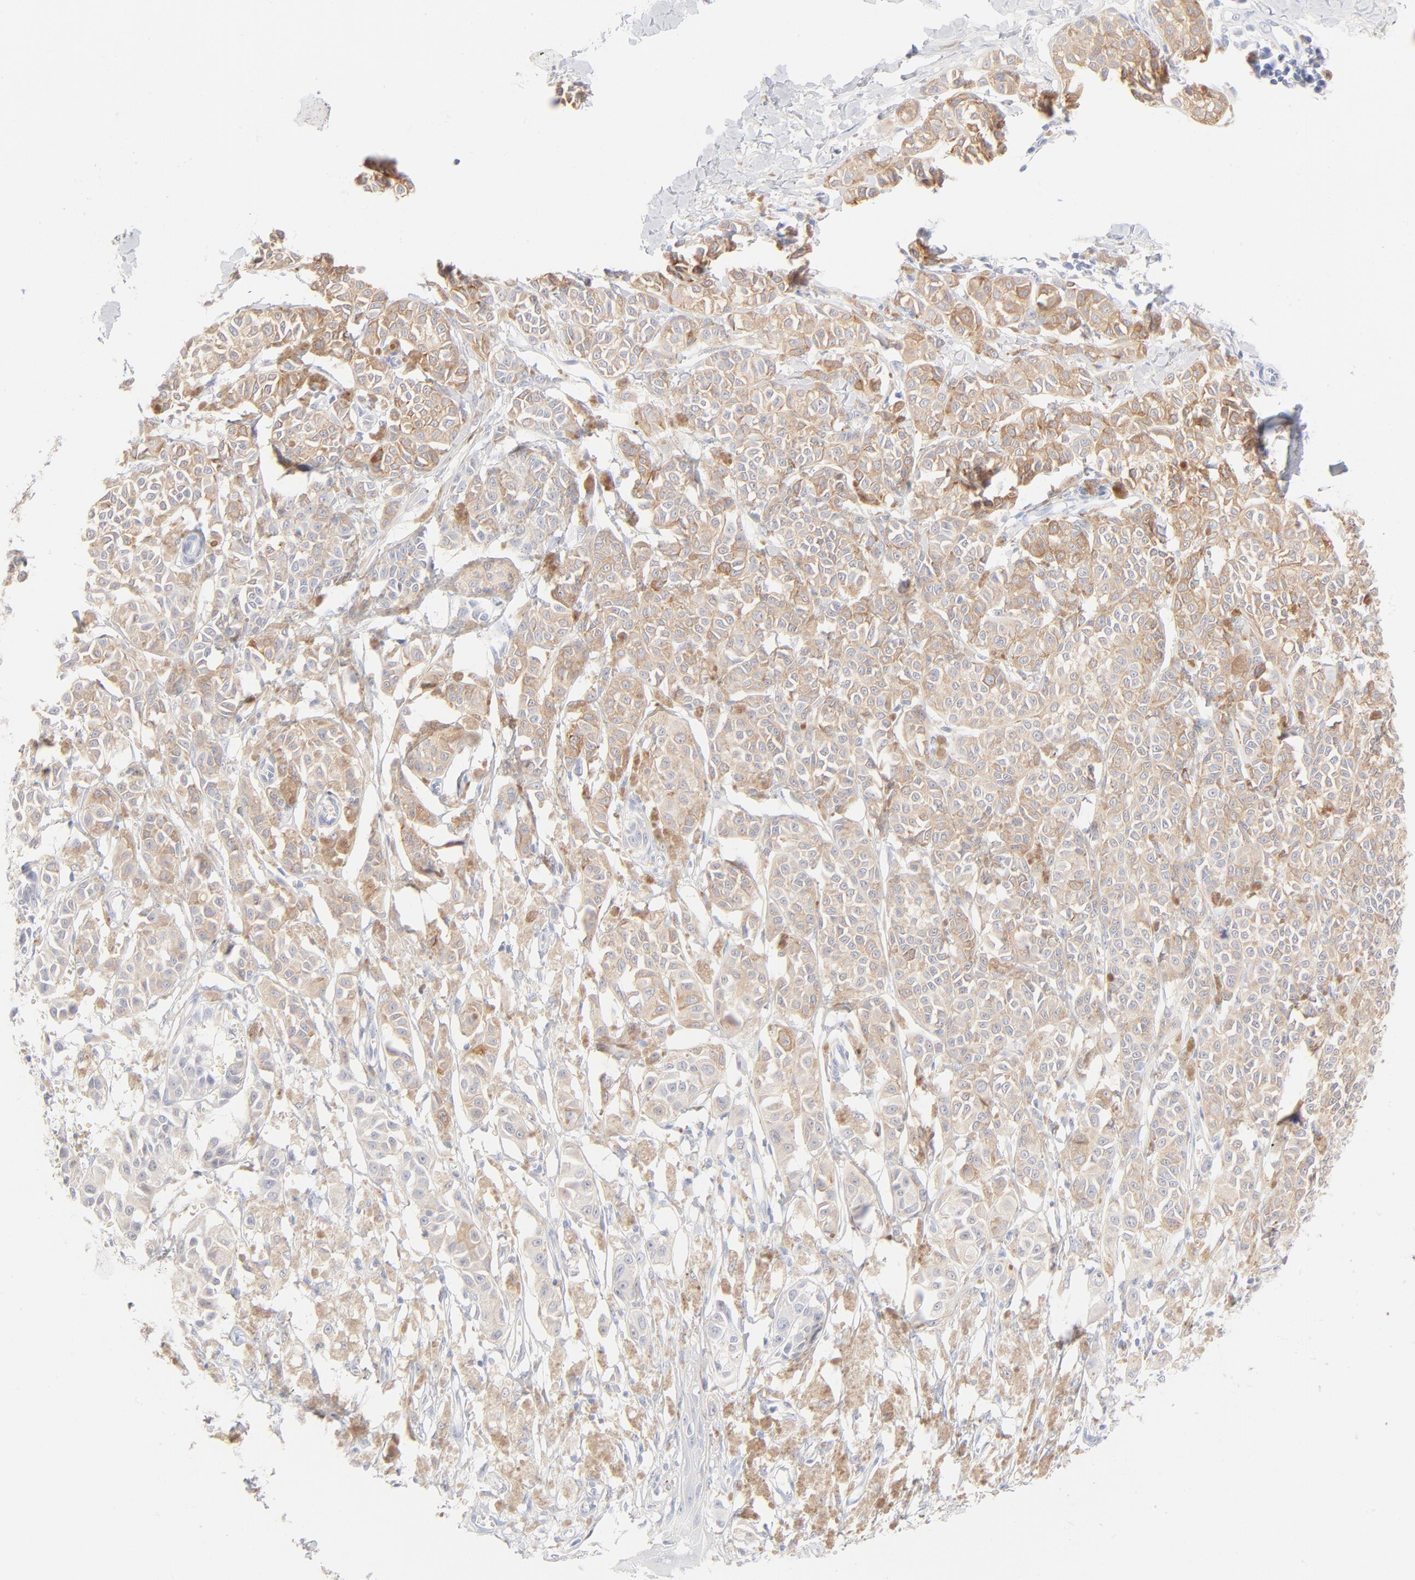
{"staining": {"intensity": "moderate", "quantity": ">75%", "location": "cytoplasmic/membranous"}, "tissue": "melanoma", "cell_type": "Tumor cells", "image_type": "cancer", "snomed": [{"axis": "morphology", "description": "Malignant melanoma, NOS"}, {"axis": "topography", "description": "Skin"}], "caption": "The histopathology image reveals a brown stain indicating the presence of a protein in the cytoplasmic/membranous of tumor cells in malignant melanoma.", "gene": "ONECUT1", "patient": {"sex": "male", "age": 76}}